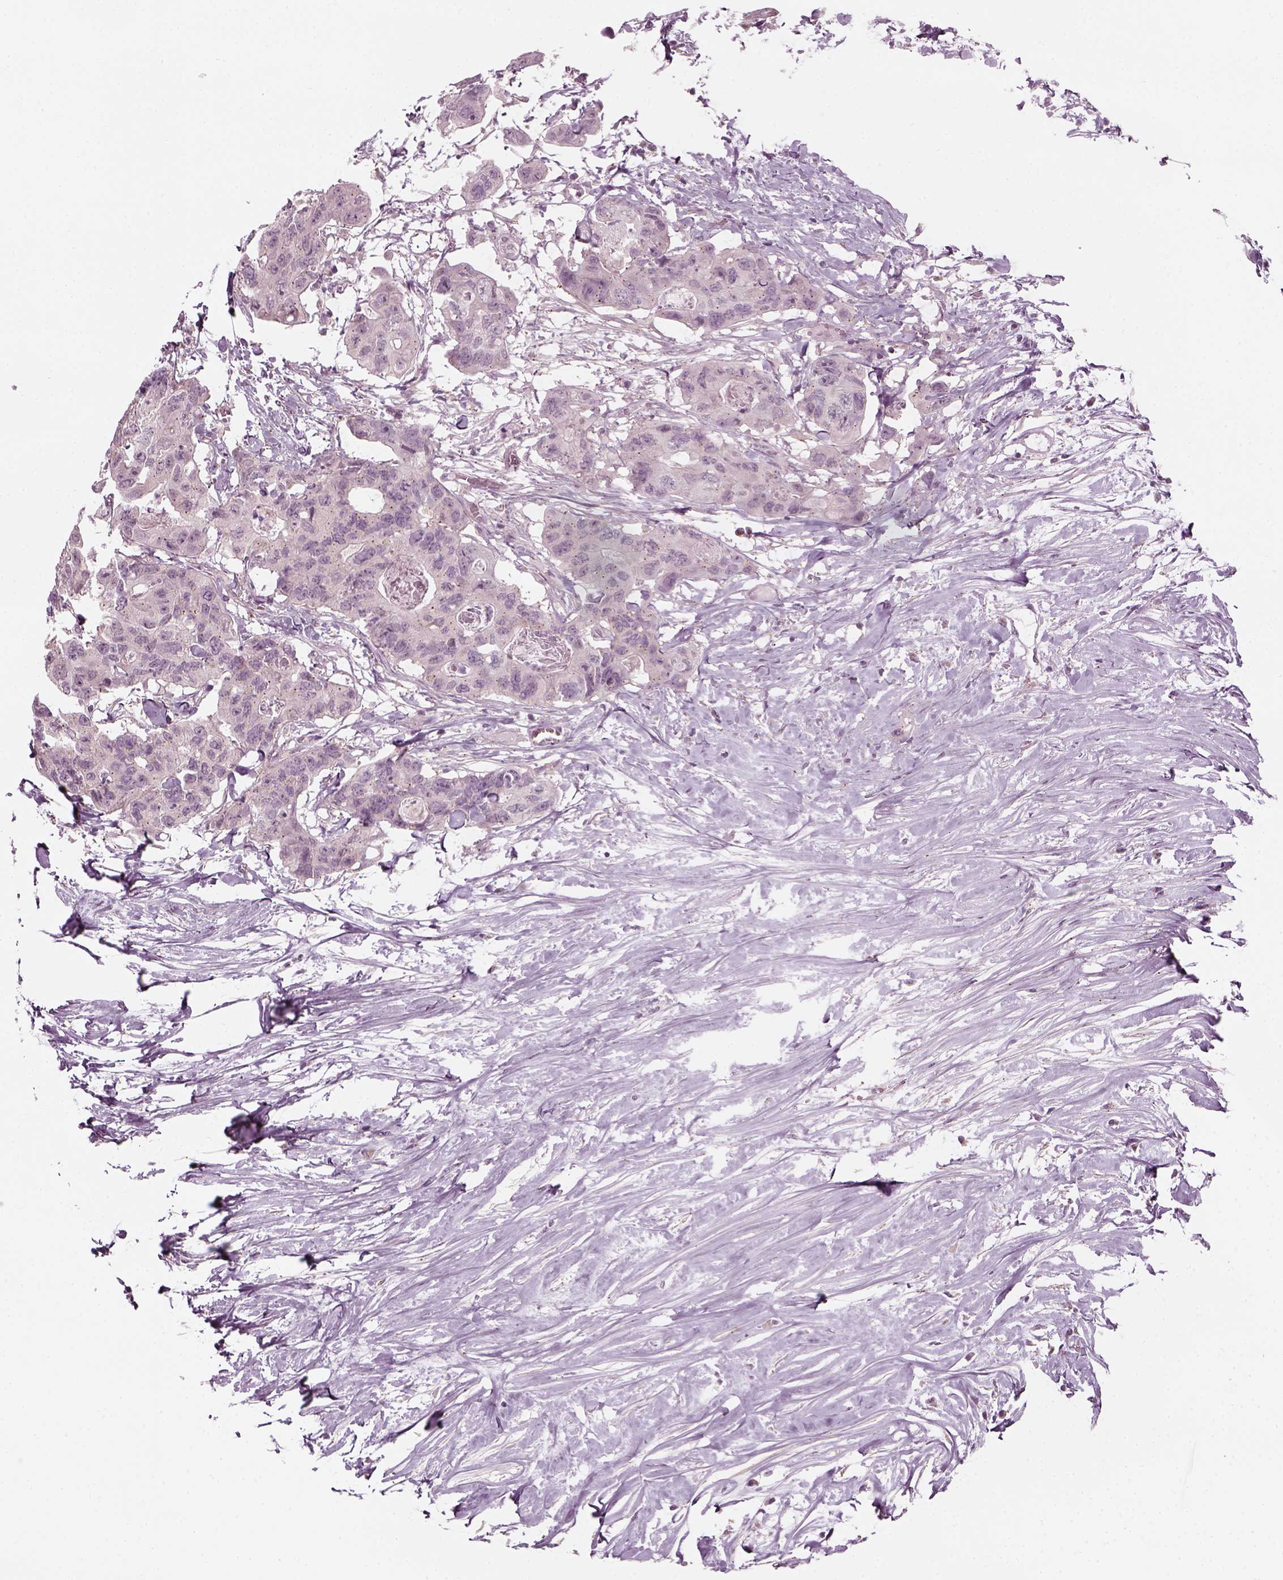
{"staining": {"intensity": "negative", "quantity": "none", "location": "none"}, "tissue": "colorectal cancer", "cell_type": "Tumor cells", "image_type": "cancer", "snomed": [{"axis": "morphology", "description": "Adenocarcinoma, NOS"}, {"axis": "topography", "description": "Rectum"}], "caption": "Immunohistochemical staining of human adenocarcinoma (colorectal) reveals no significant staining in tumor cells.", "gene": "MLIP", "patient": {"sex": "male", "age": 57}}